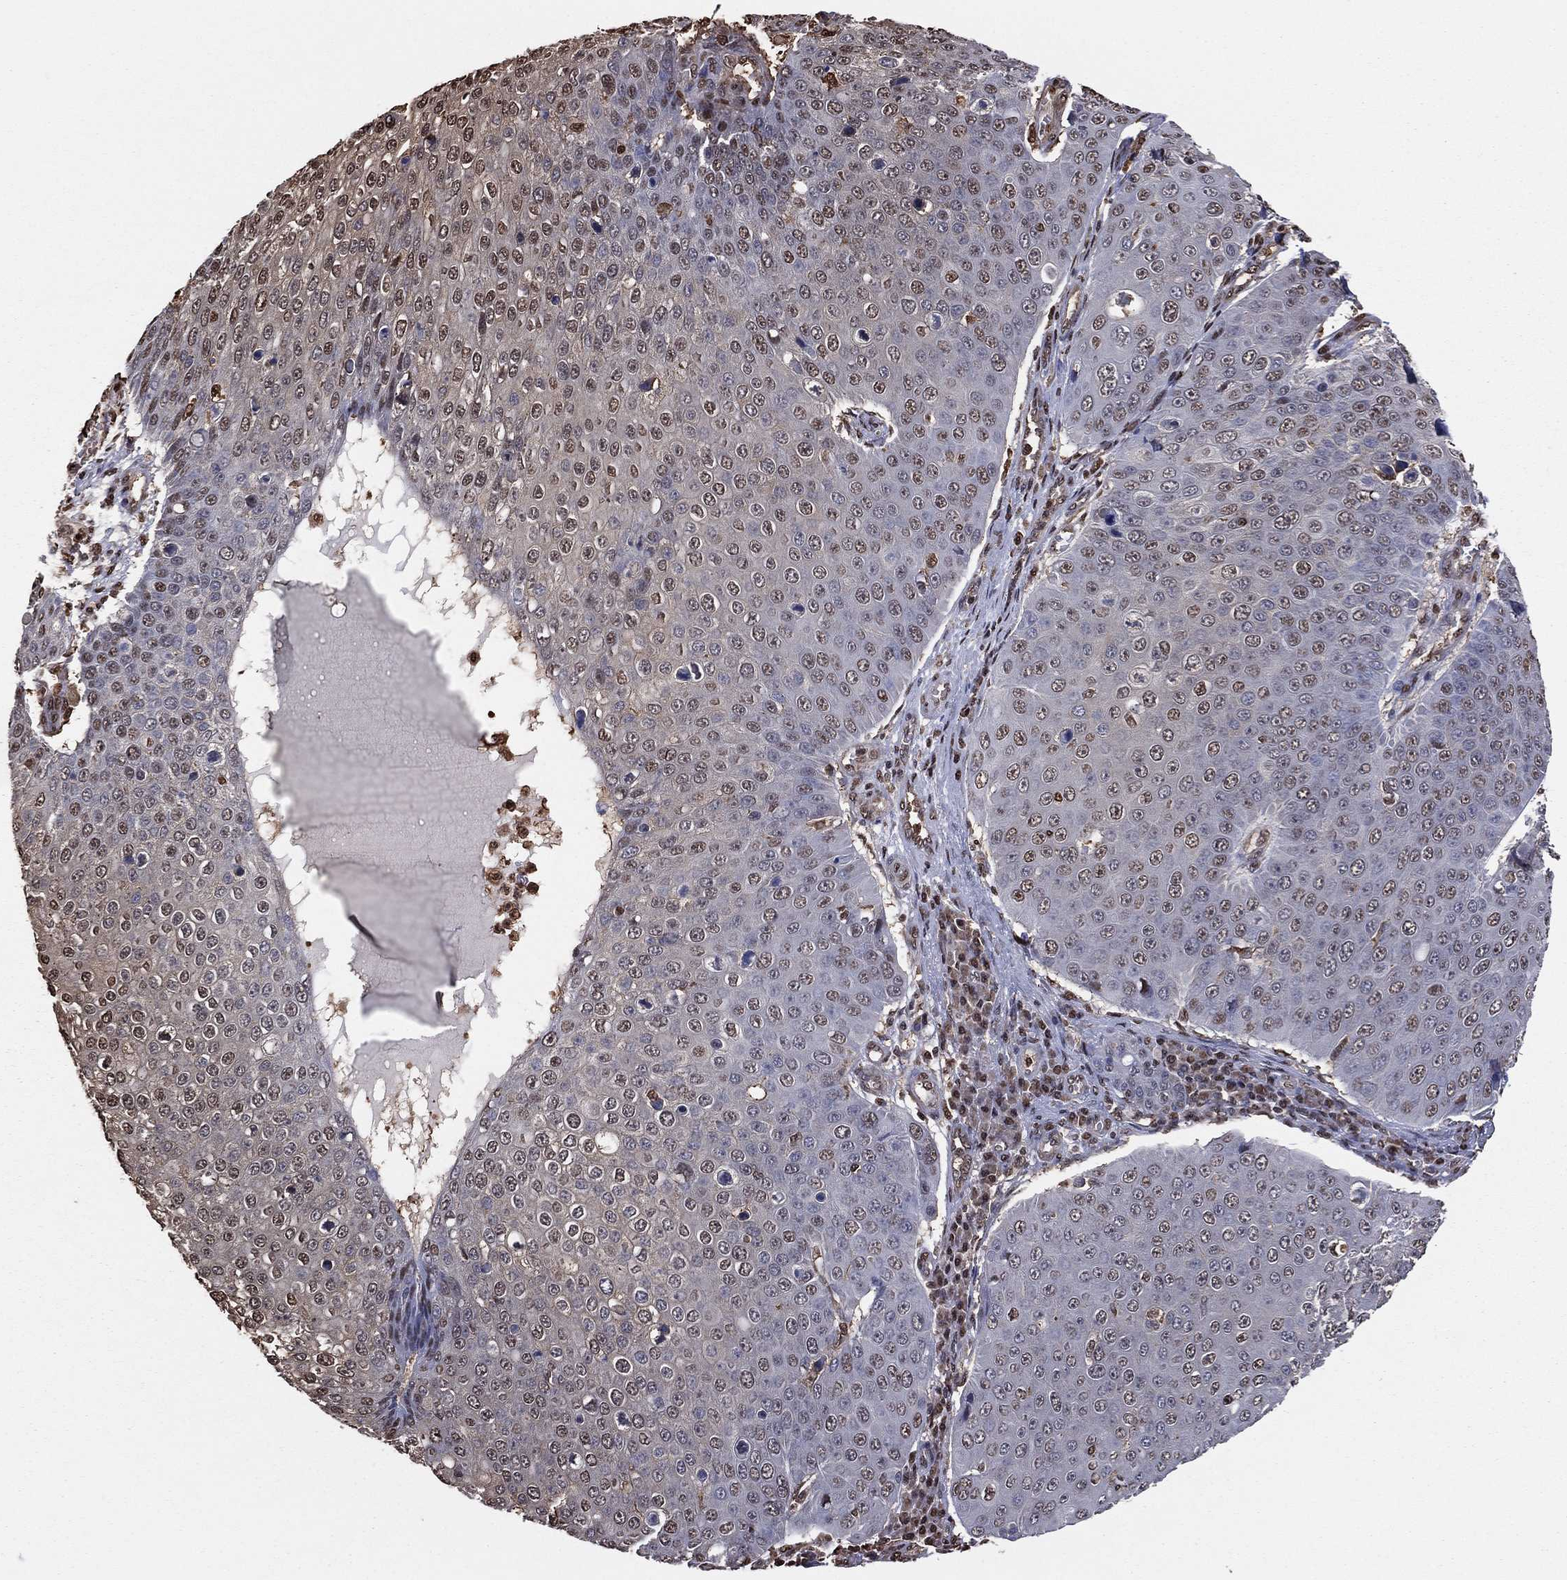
{"staining": {"intensity": "weak", "quantity": ">75%", "location": "nuclear"}, "tissue": "skin cancer", "cell_type": "Tumor cells", "image_type": "cancer", "snomed": [{"axis": "morphology", "description": "Squamous cell carcinoma, NOS"}, {"axis": "topography", "description": "Skin"}], "caption": "Tumor cells exhibit low levels of weak nuclear expression in about >75% of cells in human squamous cell carcinoma (skin). The staining is performed using DAB (3,3'-diaminobenzidine) brown chromogen to label protein expression. The nuclei are counter-stained blue using hematoxylin.", "gene": "GAPDH", "patient": {"sex": "male", "age": 71}}